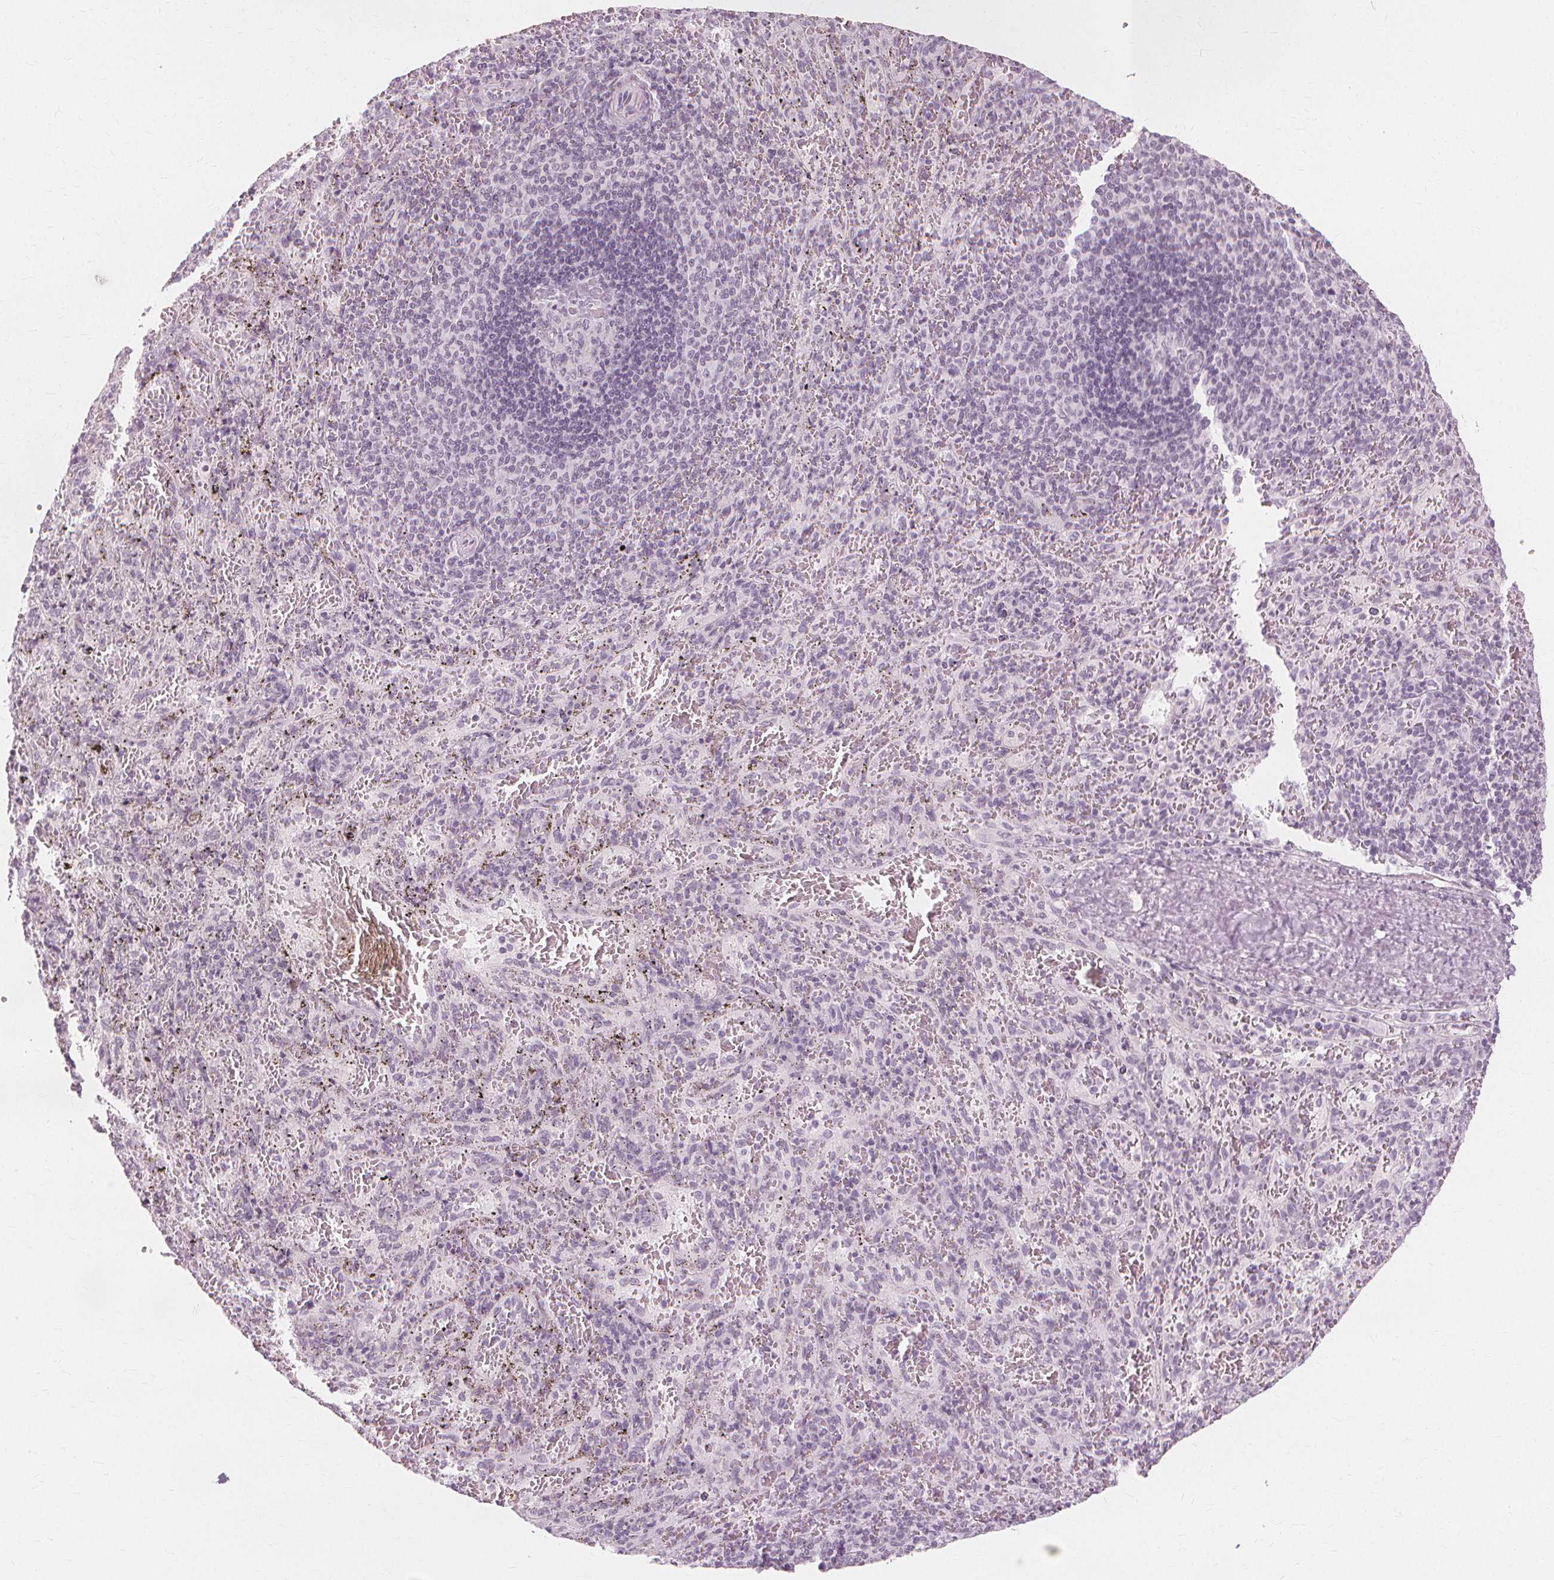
{"staining": {"intensity": "negative", "quantity": "none", "location": "none"}, "tissue": "spleen", "cell_type": "Cells in red pulp", "image_type": "normal", "snomed": [{"axis": "morphology", "description": "Normal tissue, NOS"}, {"axis": "topography", "description": "Spleen"}], "caption": "Cells in red pulp are negative for brown protein staining in unremarkable spleen. (DAB immunohistochemistry, high magnification).", "gene": "NXPE1", "patient": {"sex": "male", "age": 57}}